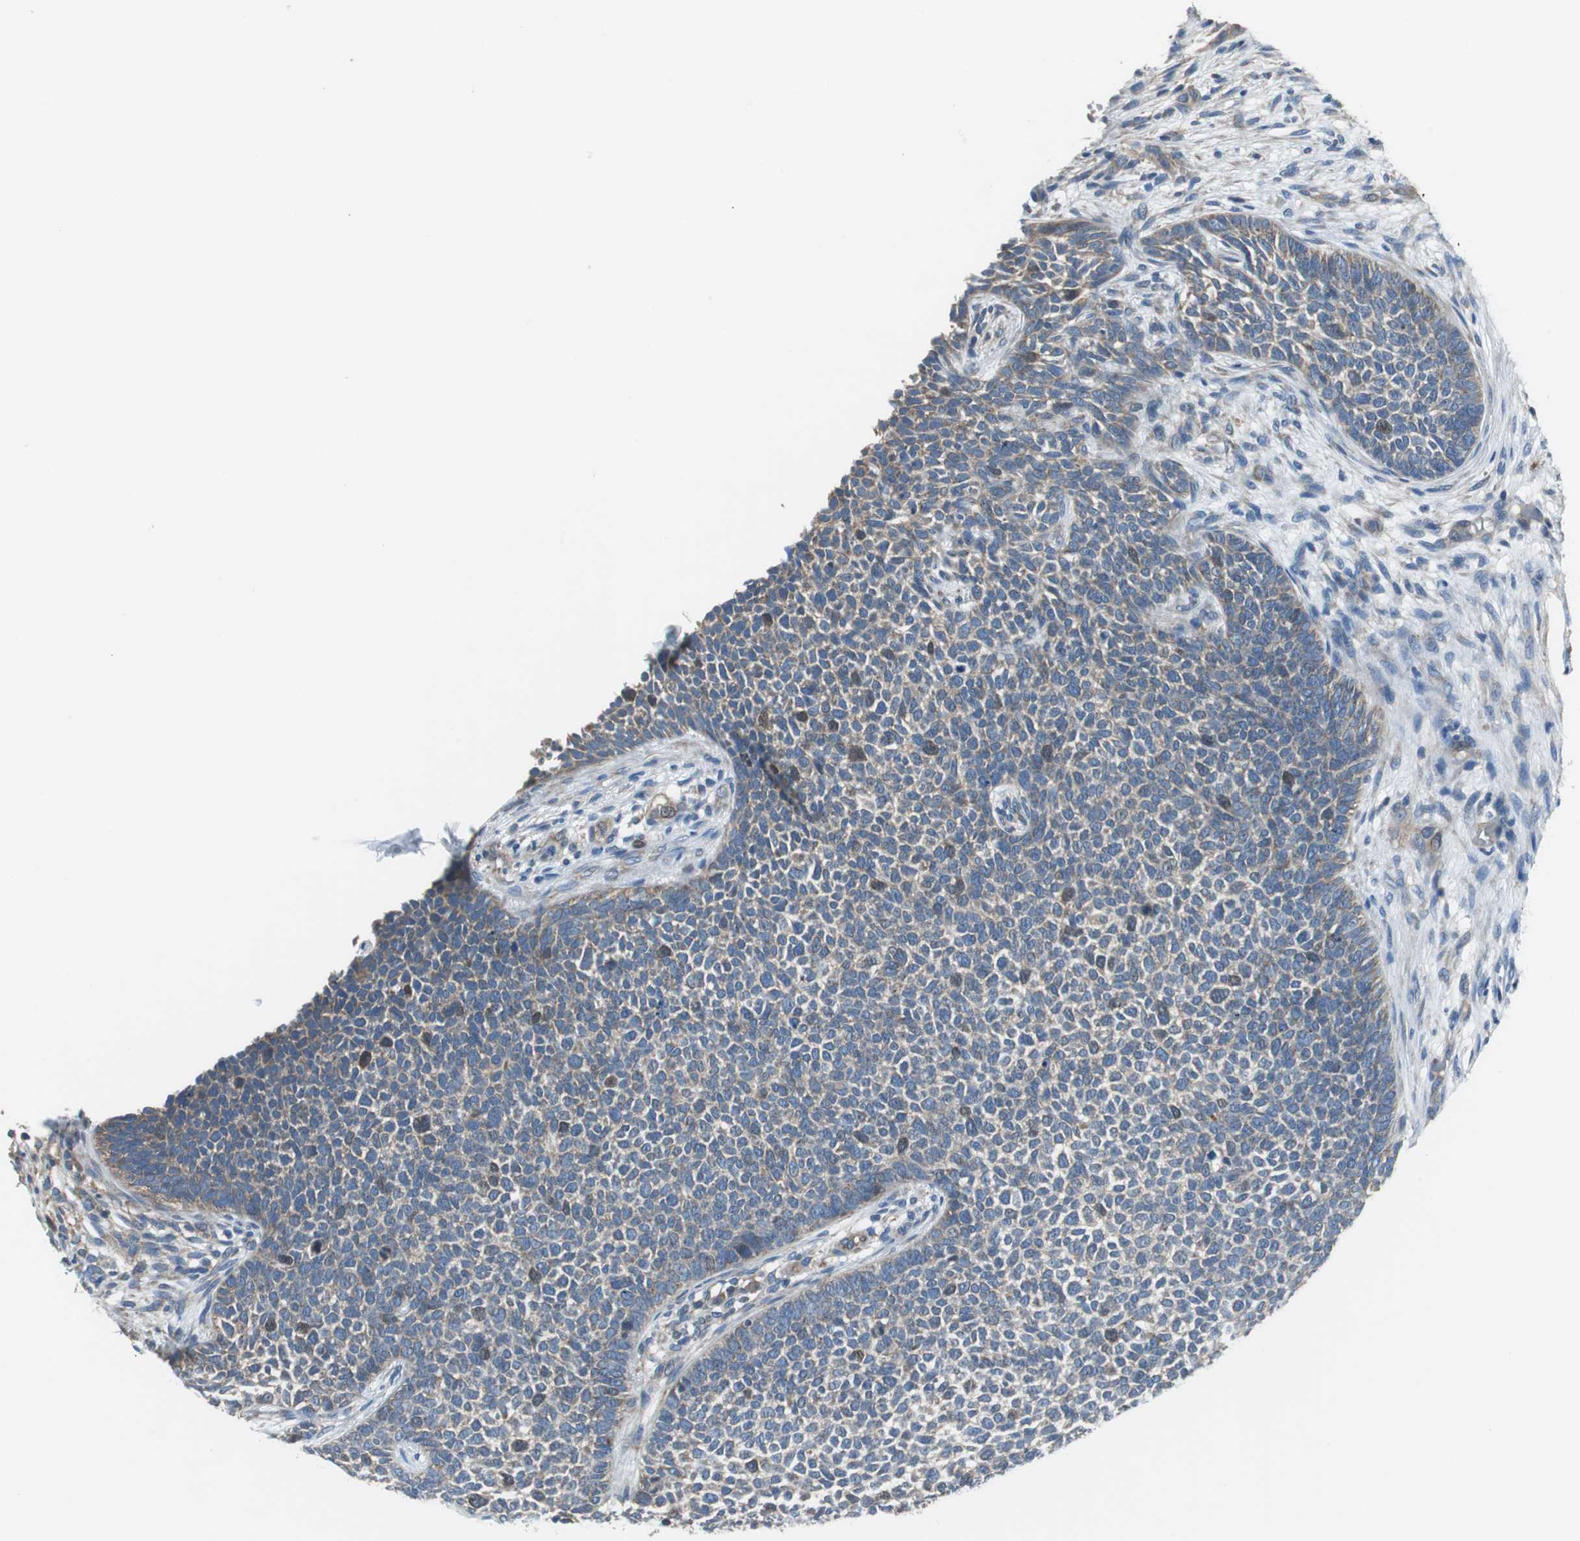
{"staining": {"intensity": "weak", "quantity": "25%-75%", "location": "cytoplasmic/membranous,nuclear"}, "tissue": "skin cancer", "cell_type": "Tumor cells", "image_type": "cancer", "snomed": [{"axis": "morphology", "description": "Basal cell carcinoma"}, {"axis": "topography", "description": "Skin"}], "caption": "A brown stain labels weak cytoplasmic/membranous and nuclear positivity of a protein in skin cancer tumor cells.", "gene": "PI4KB", "patient": {"sex": "female", "age": 84}}